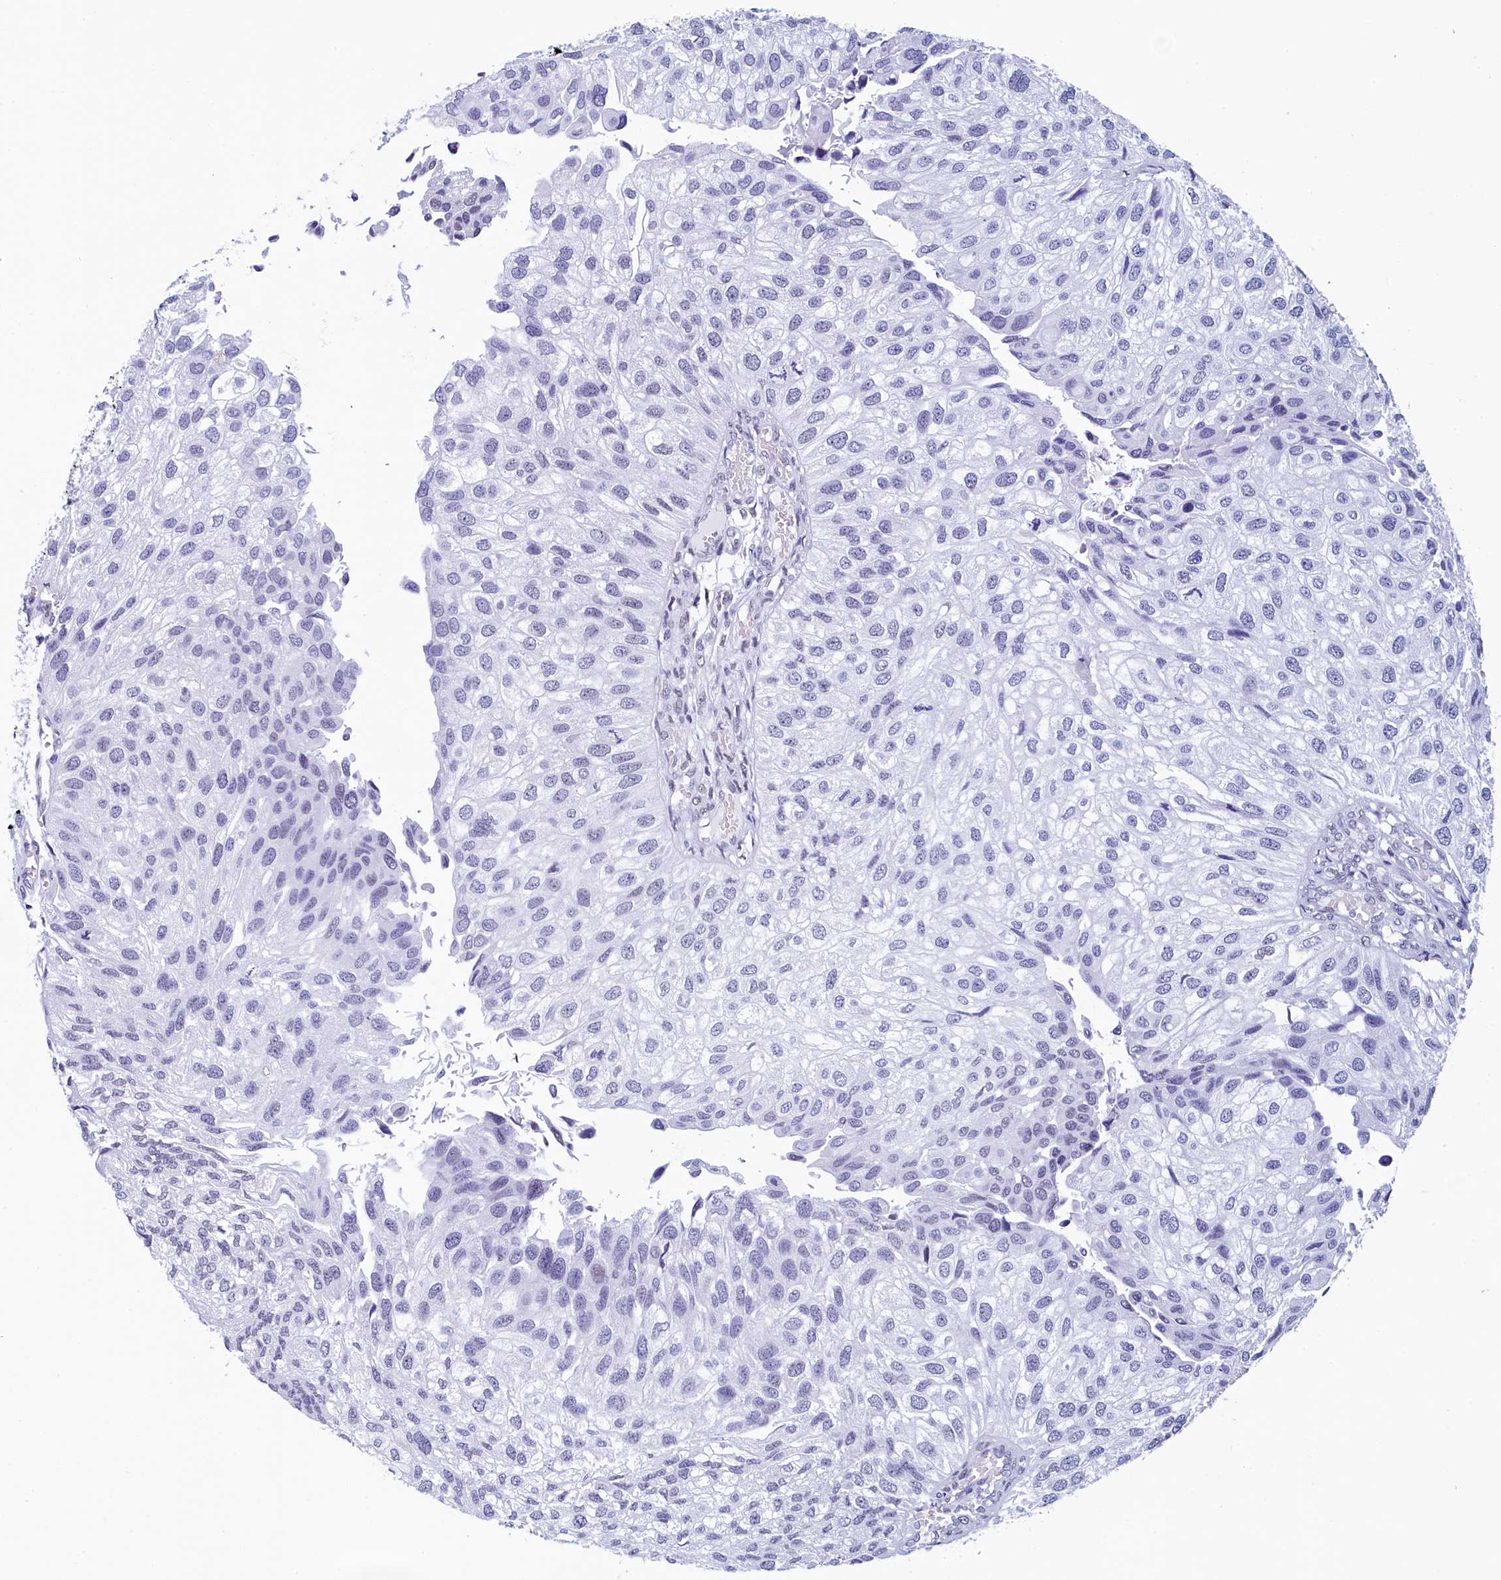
{"staining": {"intensity": "negative", "quantity": "none", "location": "none"}, "tissue": "urothelial cancer", "cell_type": "Tumor cells", "image_type": "cancer", "snomed": [{"axis": "morphology", "description": "Urothelial carcinoma, Low grade"}, {"axis": "topography", "description": "Urinary bladder"}], "caption": "IHC of human urothelial cancer exhibits no expression in tumor cells.", "gene": "SUGP2", "patient": {"sex": "female", "age": 89}}